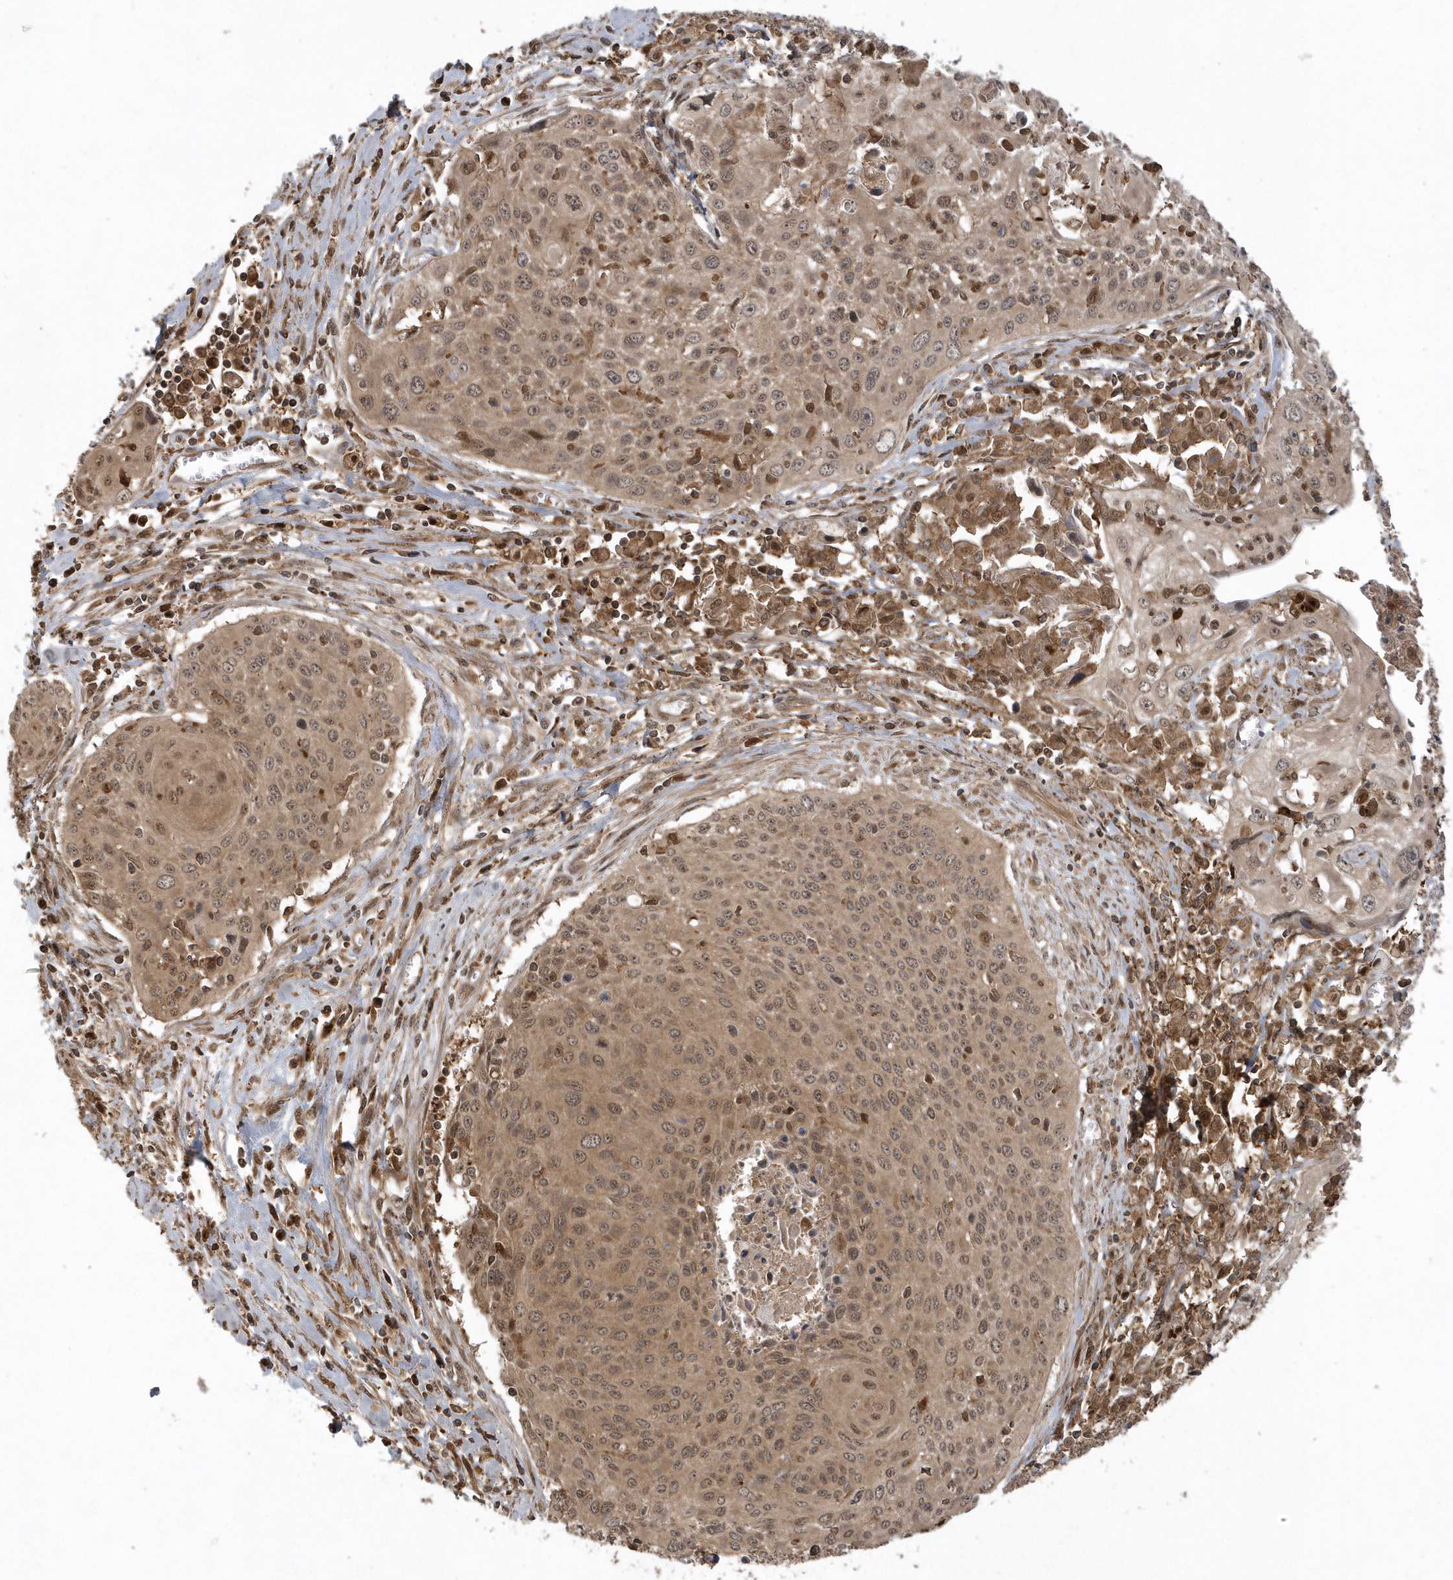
{"staining": {"intensity": "moderate", "quantity": ">75%", "location": "cytoplasmic/membranous,nuclear"}, "tissue": "cervical cancer", "cell_type": "Tumor cells", "image_type": "cancer", "snomed": [{"axis": "morphology", "description": "Squamous cell carcinoma, NOS"}, {"axis": "topography", "description": "Cervix"}], "caption": "Human cervical squamous cell carcinoma stained with a brown dye displays moderate cytoplasmic/membranous and nuclear positive staining in about >75% of tumor cells.", "gene": "LACC1", "patient": {"sex": "female", "age": 55}}